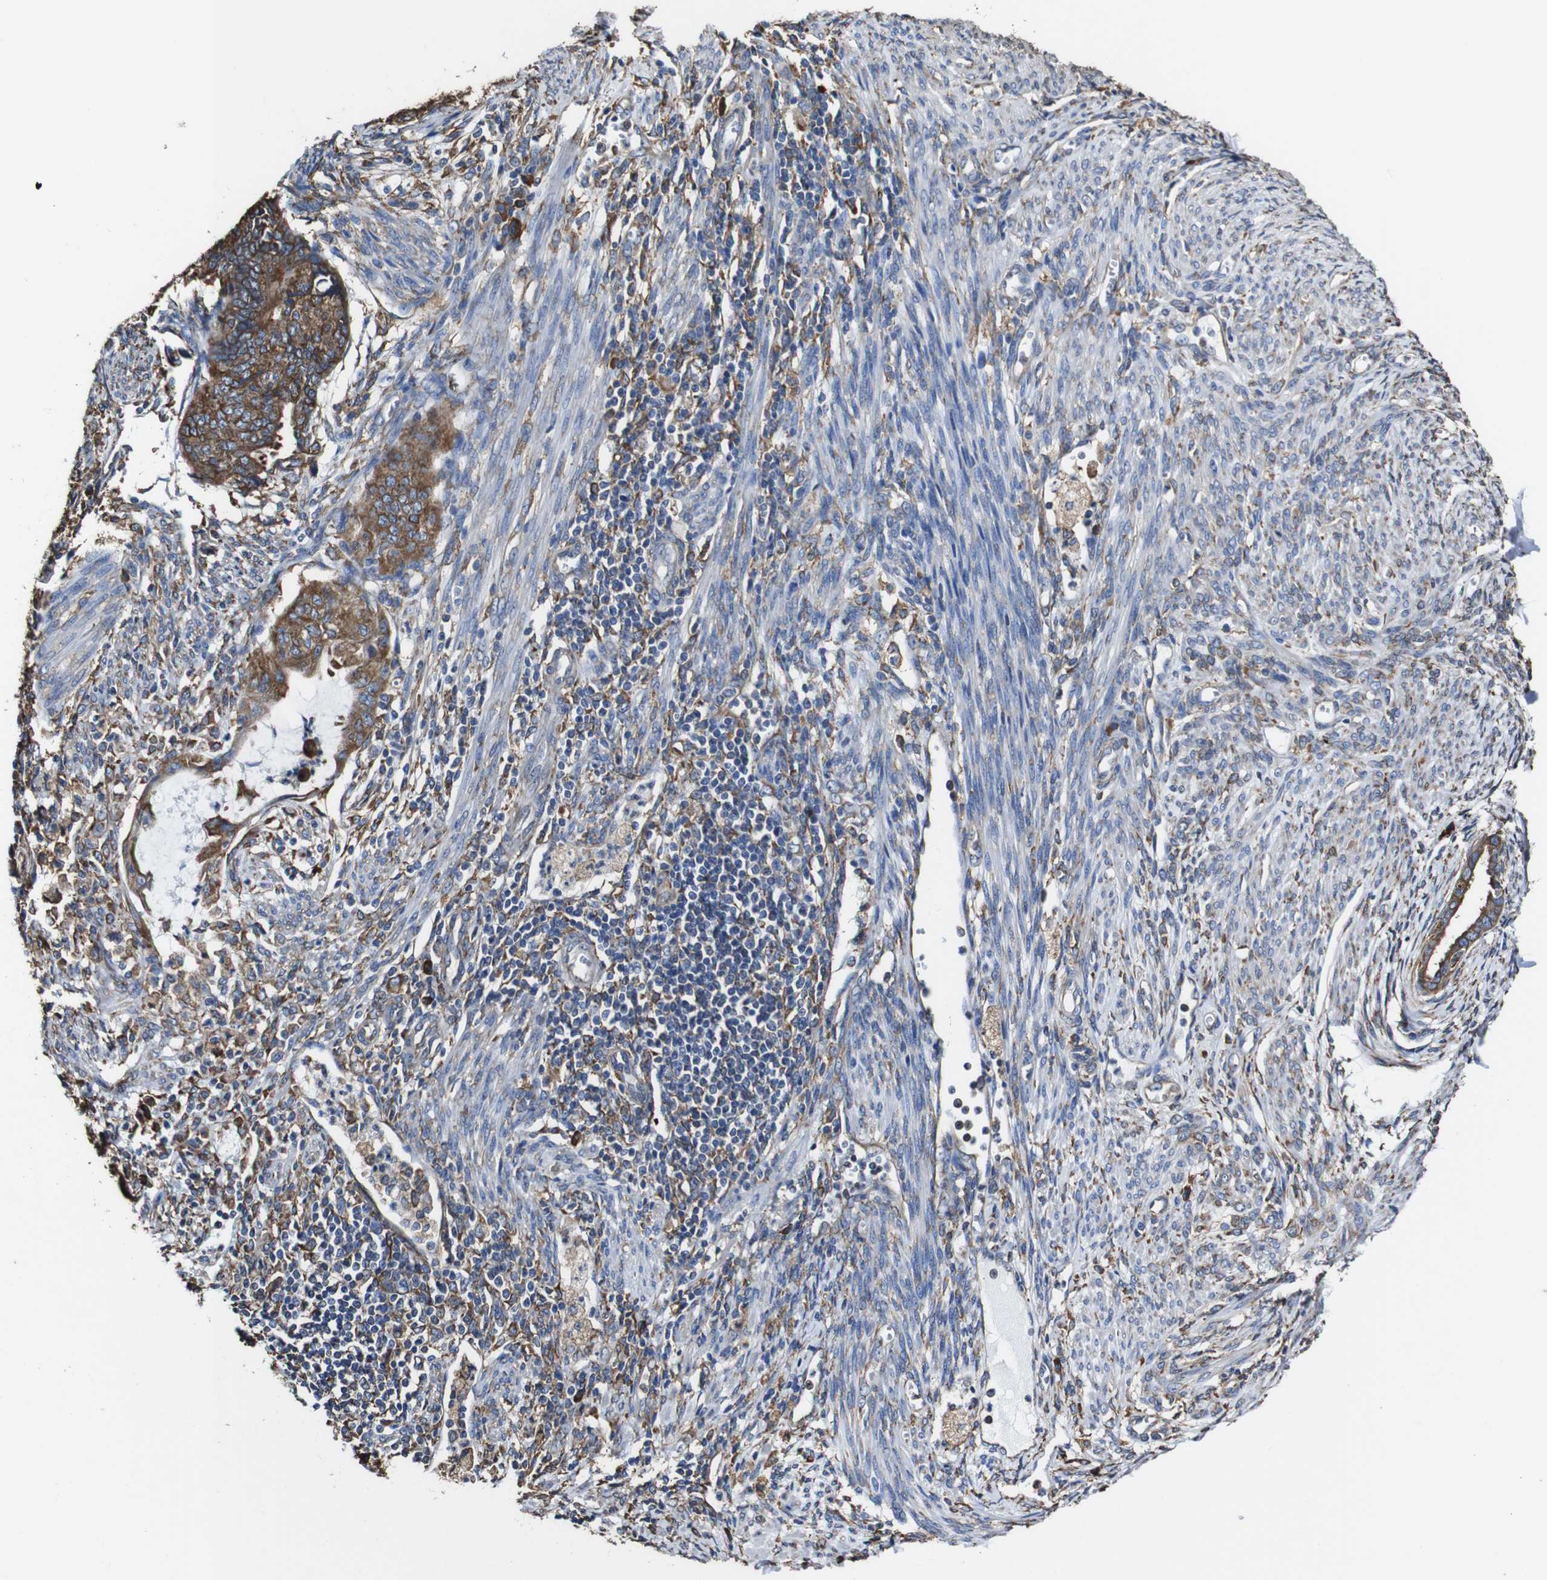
{"staining": {"intensity": "strong", "quantity": ">75%", "location": "cytoplasmic/membranous"}, "tissue": "cervical cancer", "cell_type": "Tumor cells", "image_type": "cancer", "snomed": [{"axis": "morphology", "description": "Normal tissue, NOS"}, {"axis": "morphology", "description": "Adenocarcinoma, NOS"}, {"axis": "topography", "description": "Cervix"}, {"axis": "topography", "description": "Endometrium"}], "caption": "High-magnification brightfield microscopy of cervical cancer stained with DAB (brown) and counterstained with hematoxylin (blue). tumor cells exhibit strong cytoplasmic/membranous expression is present in about>75% of cells.", "gene": "PPIB", "patient": {"sex": "female", "age": 86}}